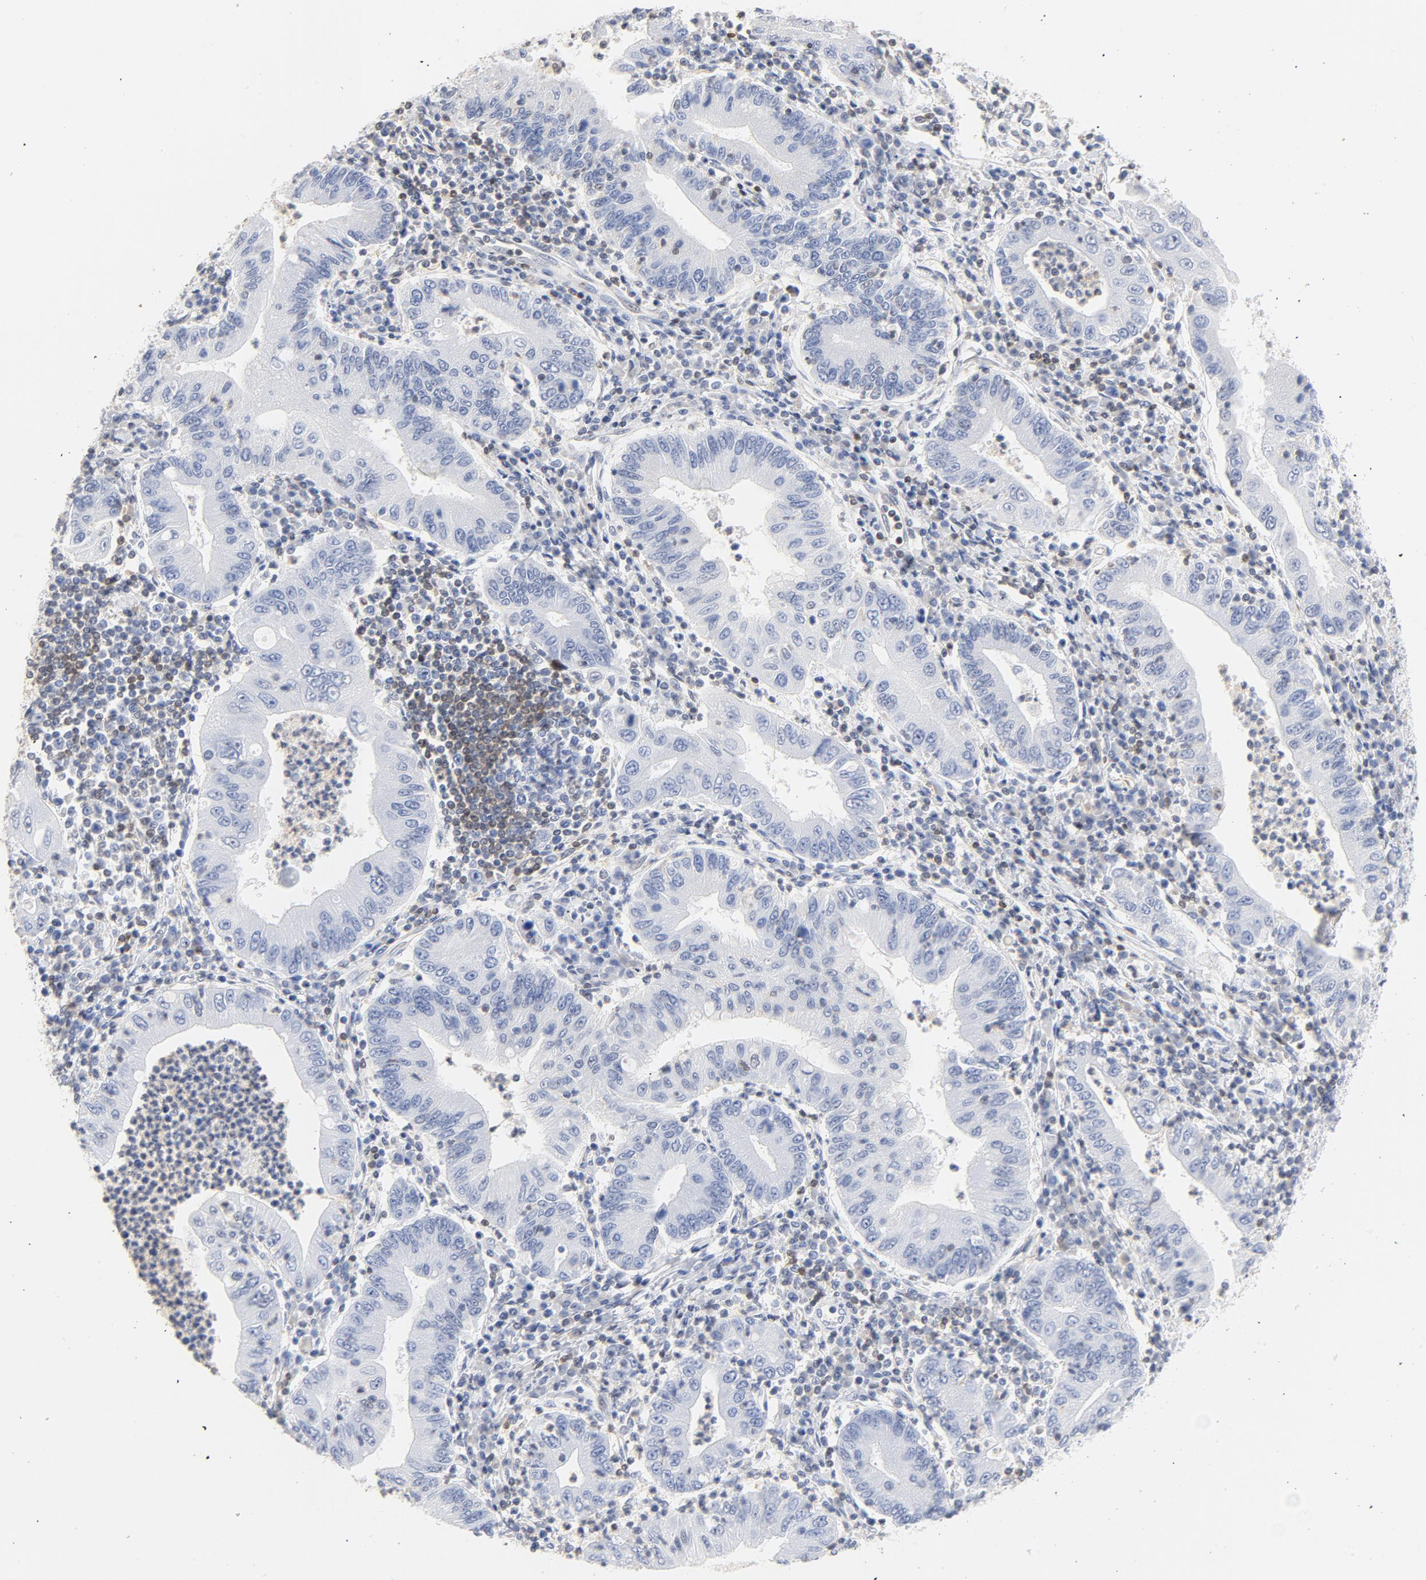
{"staining": {"intensity": "negative", "quantity": "none", "location": "none"}, "tissue": "stomach cancer", "cell_type": "Tumor cells", "image_type": "cancer", "snomed": [{"axis": "morphology", "description": "Normal tissue, NOS"}, {"axis": "morphology", "description": "Adenocarcinoma, NOS"}, {"axis": "topography", "description": "Esophagus"}, {"axis": "topography", "description": "Stomach, upper"}, {"axis": "topography", "description": "Peripheral nerve tissue"}], "caption": "High magnification brightfield microscopy of adenocarcinoma (stomach) stained with DAB (brown) and counterstained with hematoxylin (blue): tumor cells show no significant staining. The staining was performed using DAB (3,3'-diaminobenzidine) to visualize the protein expression in brown, while the nuclei were stained in blue with hematoxylin (Magnification: 20x).", "gene": "CDKN1B", "patient": {"sex": "male", "age": 62}}